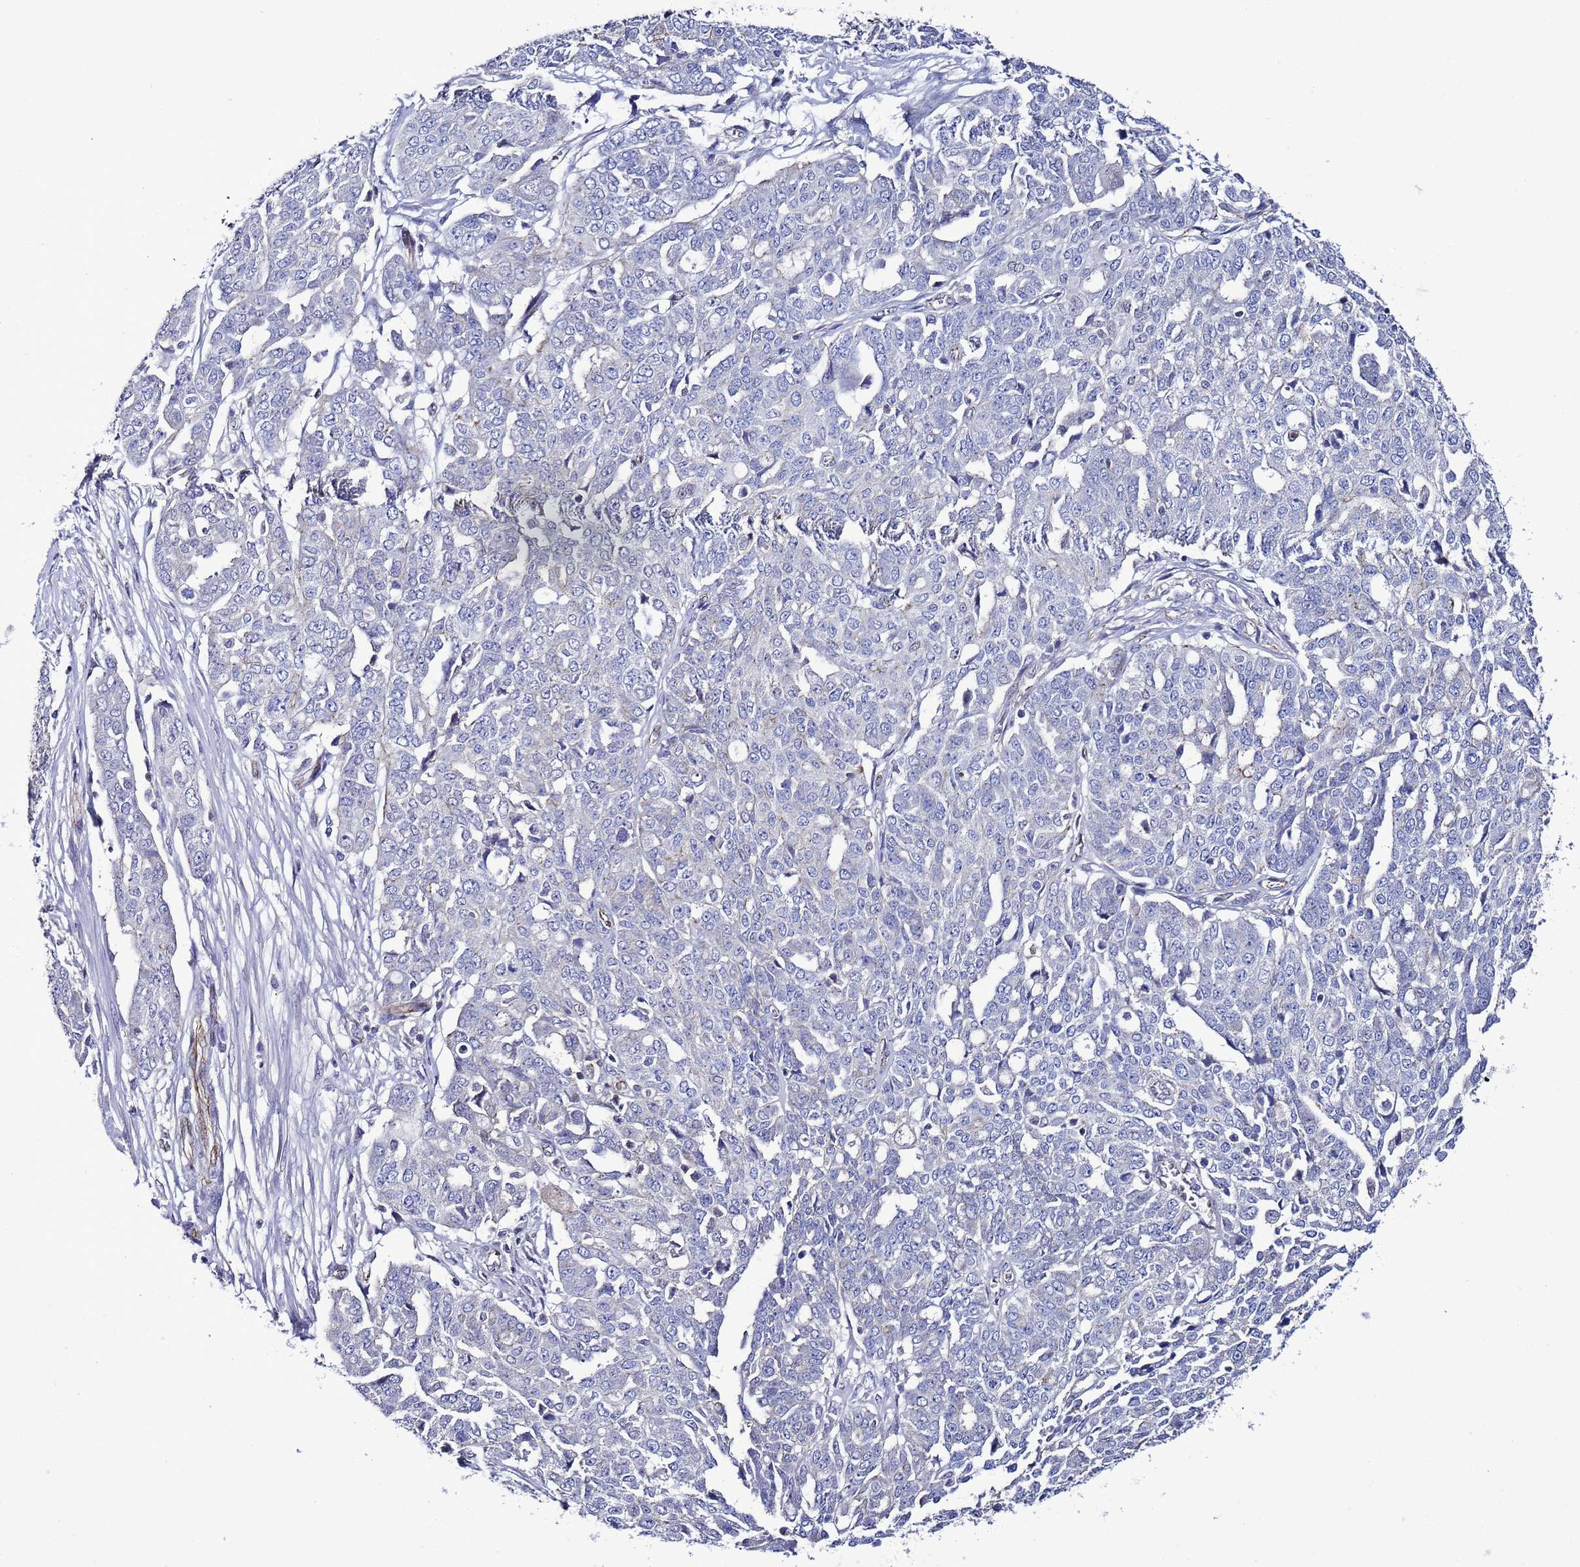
{"staining": {"intensity": "negative", "quantity": "none", "location": "none"}, "tissue": "ovarian cancer", "cell_type": "Tumor cells", "image_type": "cancer", "snomed": [{"axis": "morphology", "description": "Cystadenocarcinoma, serous, NOS"}, {"axis": "topography", "description": "Soft tissue"}, {"axis": "topography", "description": "Ovary"}], "caption": "High power microscopy photomicrograph of an immunohistochemistry micrograph of ovarian cancer, revealing no significant positivity in tumor cells. The staining was performed using DAB to visualize the protein expression in brown, while the nuclei were stained in blue with hematoxylin (Magnification: 20x).", "gene": "TENM3", "patient": {"sex": "female", "age": 57}}